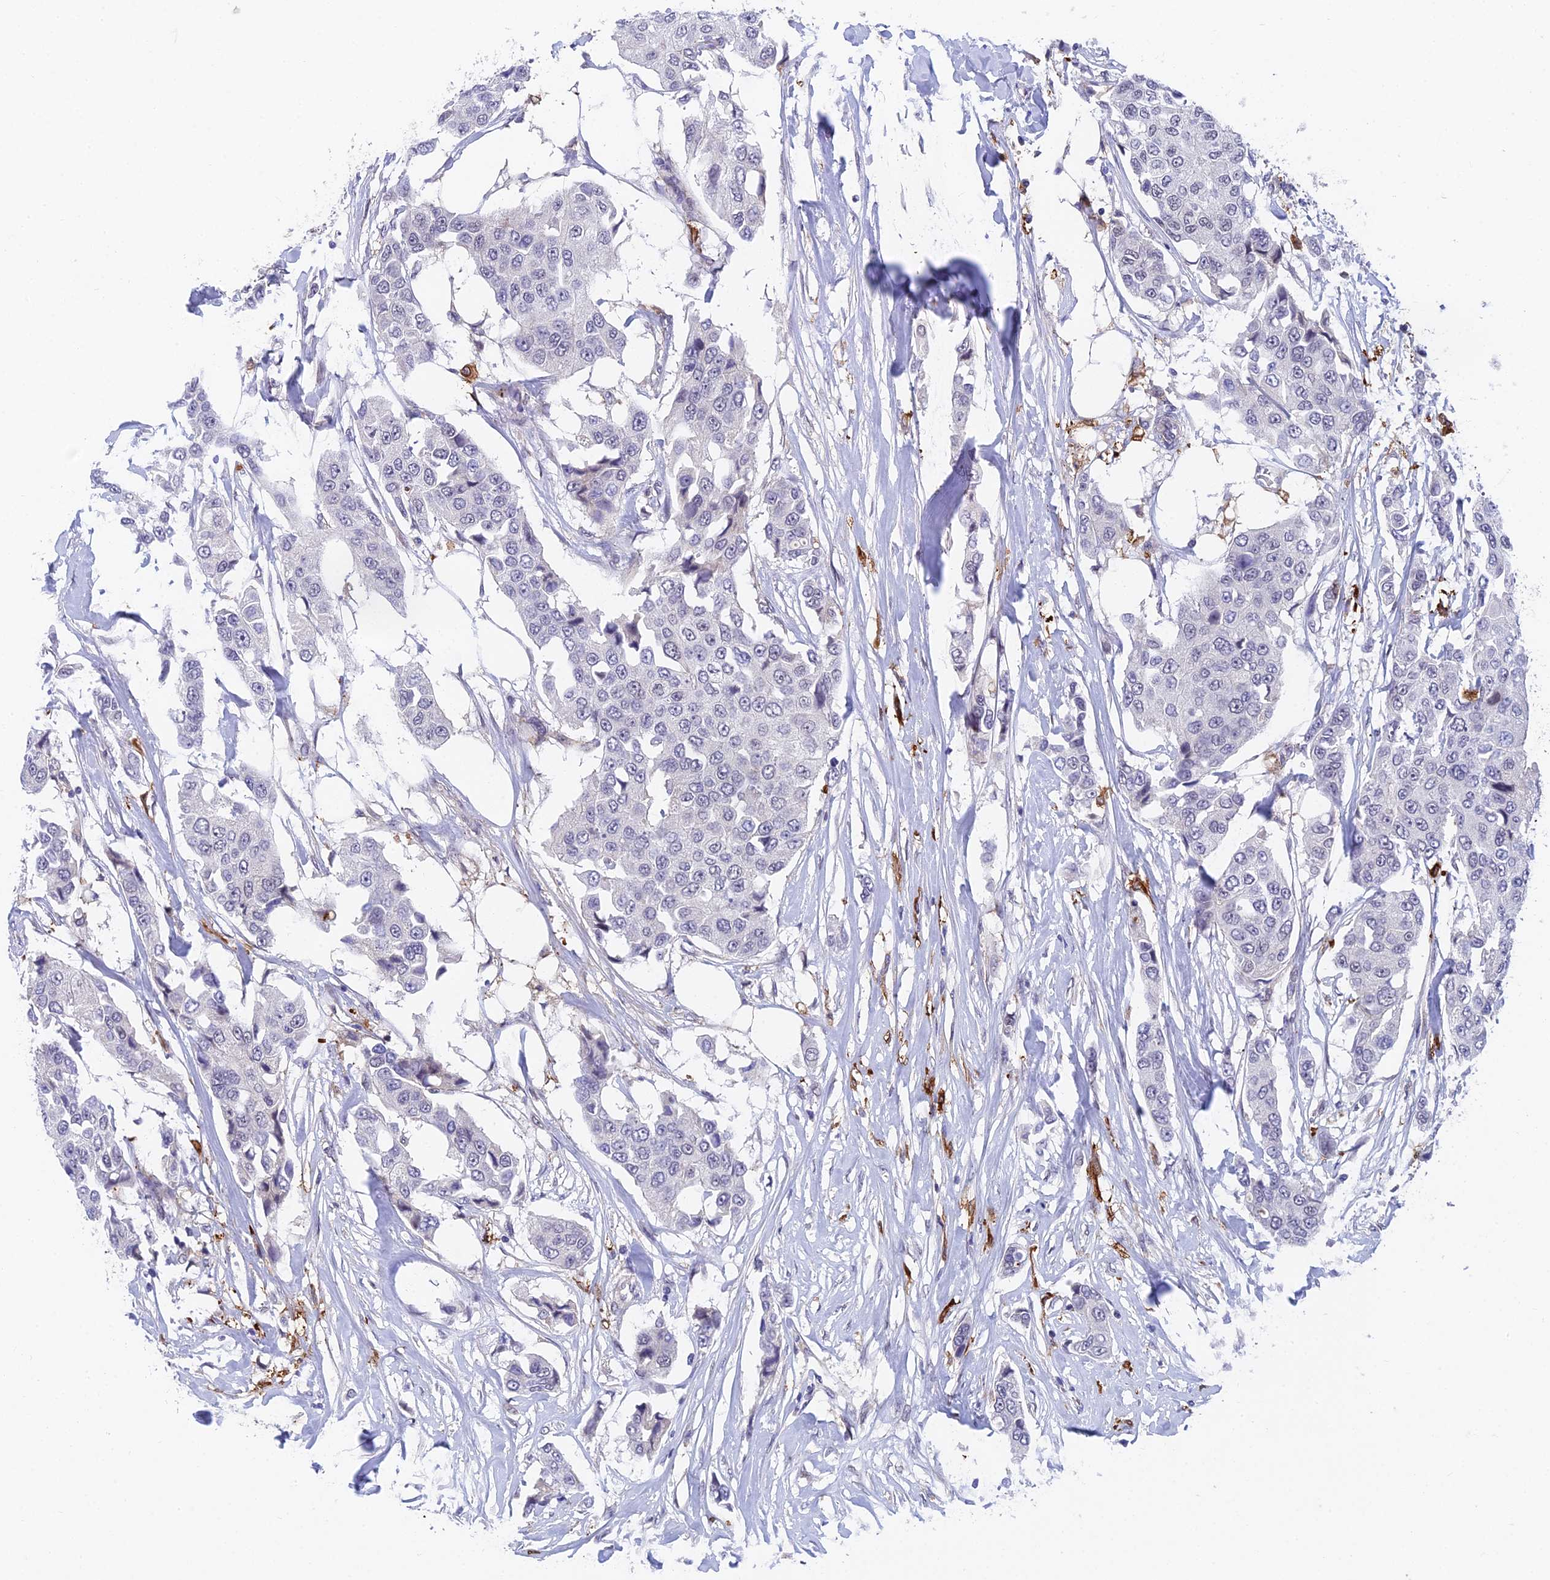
{"staining": {"intensity": "negative", "quantity": "none", "location": "none"}, "tissue": "breast cancer", "cell_type": "Tumor cells", "image_type": "cancer", "snomed": [{"axis": "morphology", "description": "Duct carcinoma"}, {"axis": "topography", "description": "Breast"}], "caption": "Immunohistochemistry image of neoplastic tissue: human infiltrating ductal carcinoma (breast) stained with DAB exhibits no significant protein expression in tumor cells.", "gene": "NSMCE1", "patient": {"sex": "female", "age": 80}}